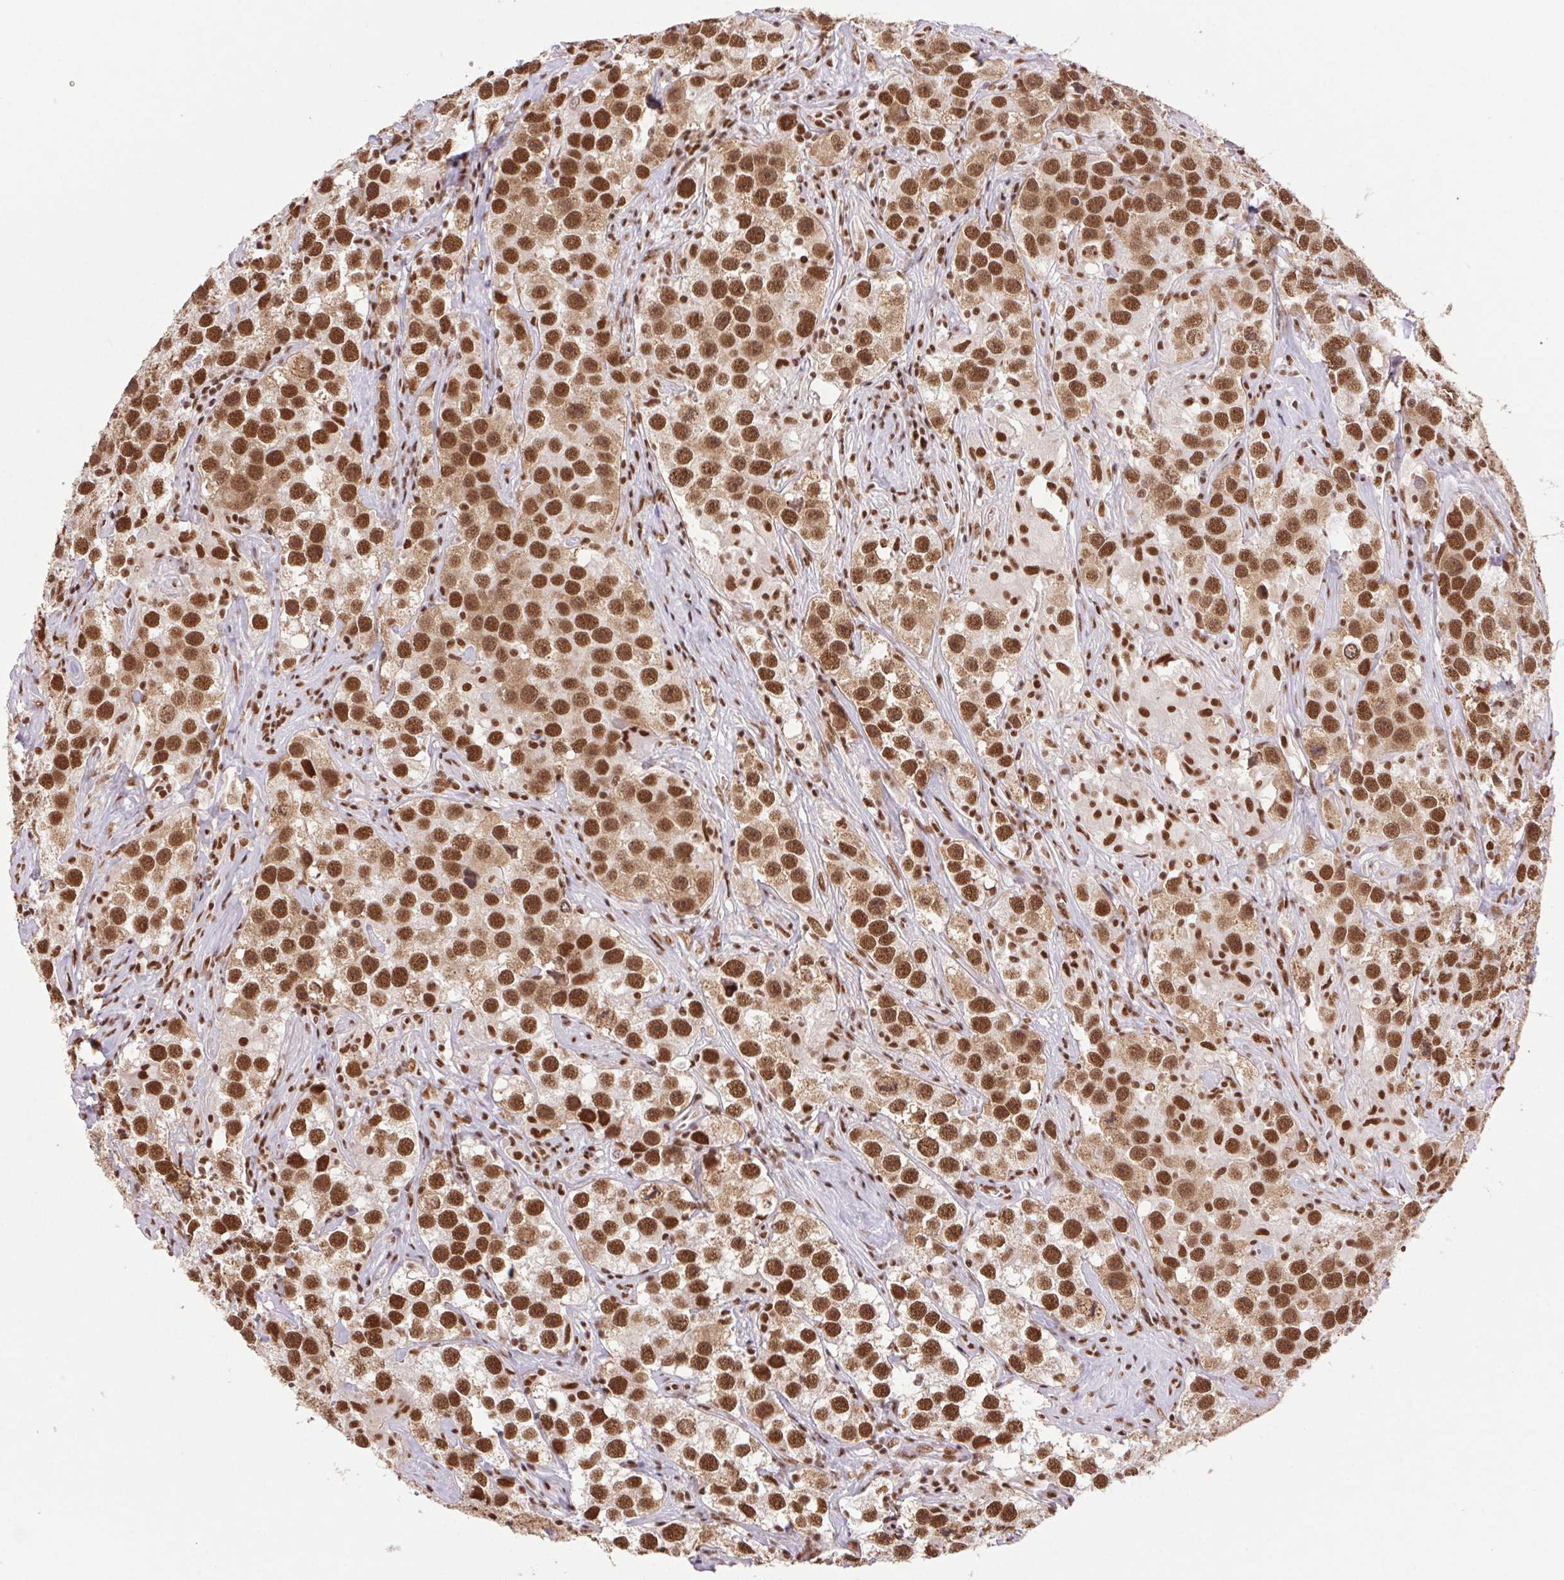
{"staining": {"intensity": "strong", "quantity": ">75%", "location": "nuclear"}, "tissue": "testis cancer", "cell_type": "Tumor cells", "image_type": "cancer", "snomed": [{"axis": "morphology", "description": "Seminoma, NOS"}, {"axis": "topography", "description": "Testis"}], "caption": "Immunohistochemistry of human seminoma (testis) exhibits high levels of strong nuclear staining in approximately >75% of tumor cells.", "gene": "ZNF207", "patient": {"sex": "male", "age": 49}}